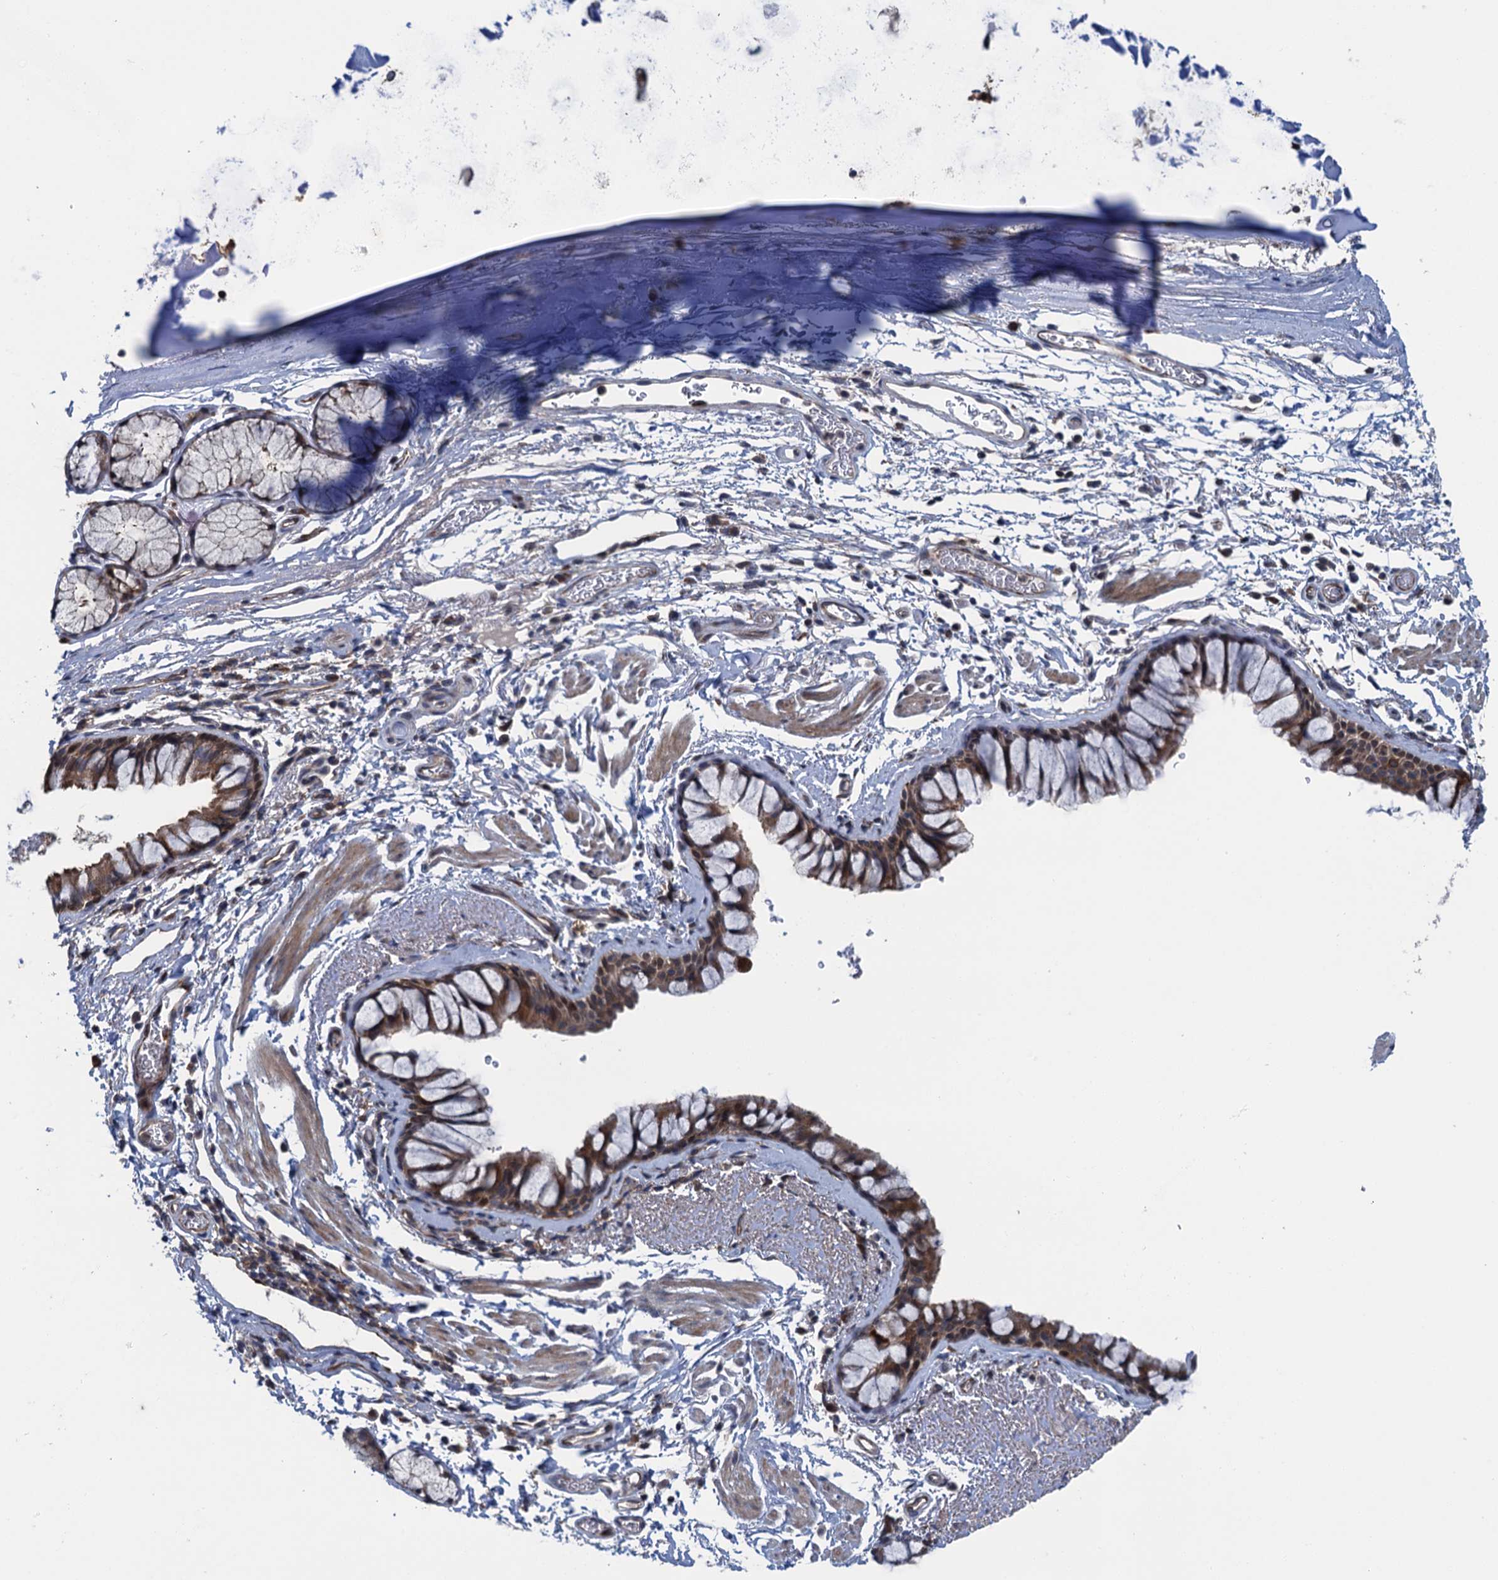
{"staining": {"intensity": "moderate", "quantity": ">75%", "location": "cytoplasmic/membranous"}, "tissue": "bronchus", "cell_type": "Respiratory epithelial cells", "image_type": "normal", "snomed": [{"axis": "morphology", "description": "Normal tissue, NOS"}, {"axis": "topography", "description": "Bronchus"}], "caption": "About >75% of respiratory epithelial cells in benign human bronchus demonstrate moderate cytoplasmic/membranous protein positivity as visualized by brown immunohistochemical staining.", "gene": "CNTN5", "patient": {"sex": "male", "age": 65}}